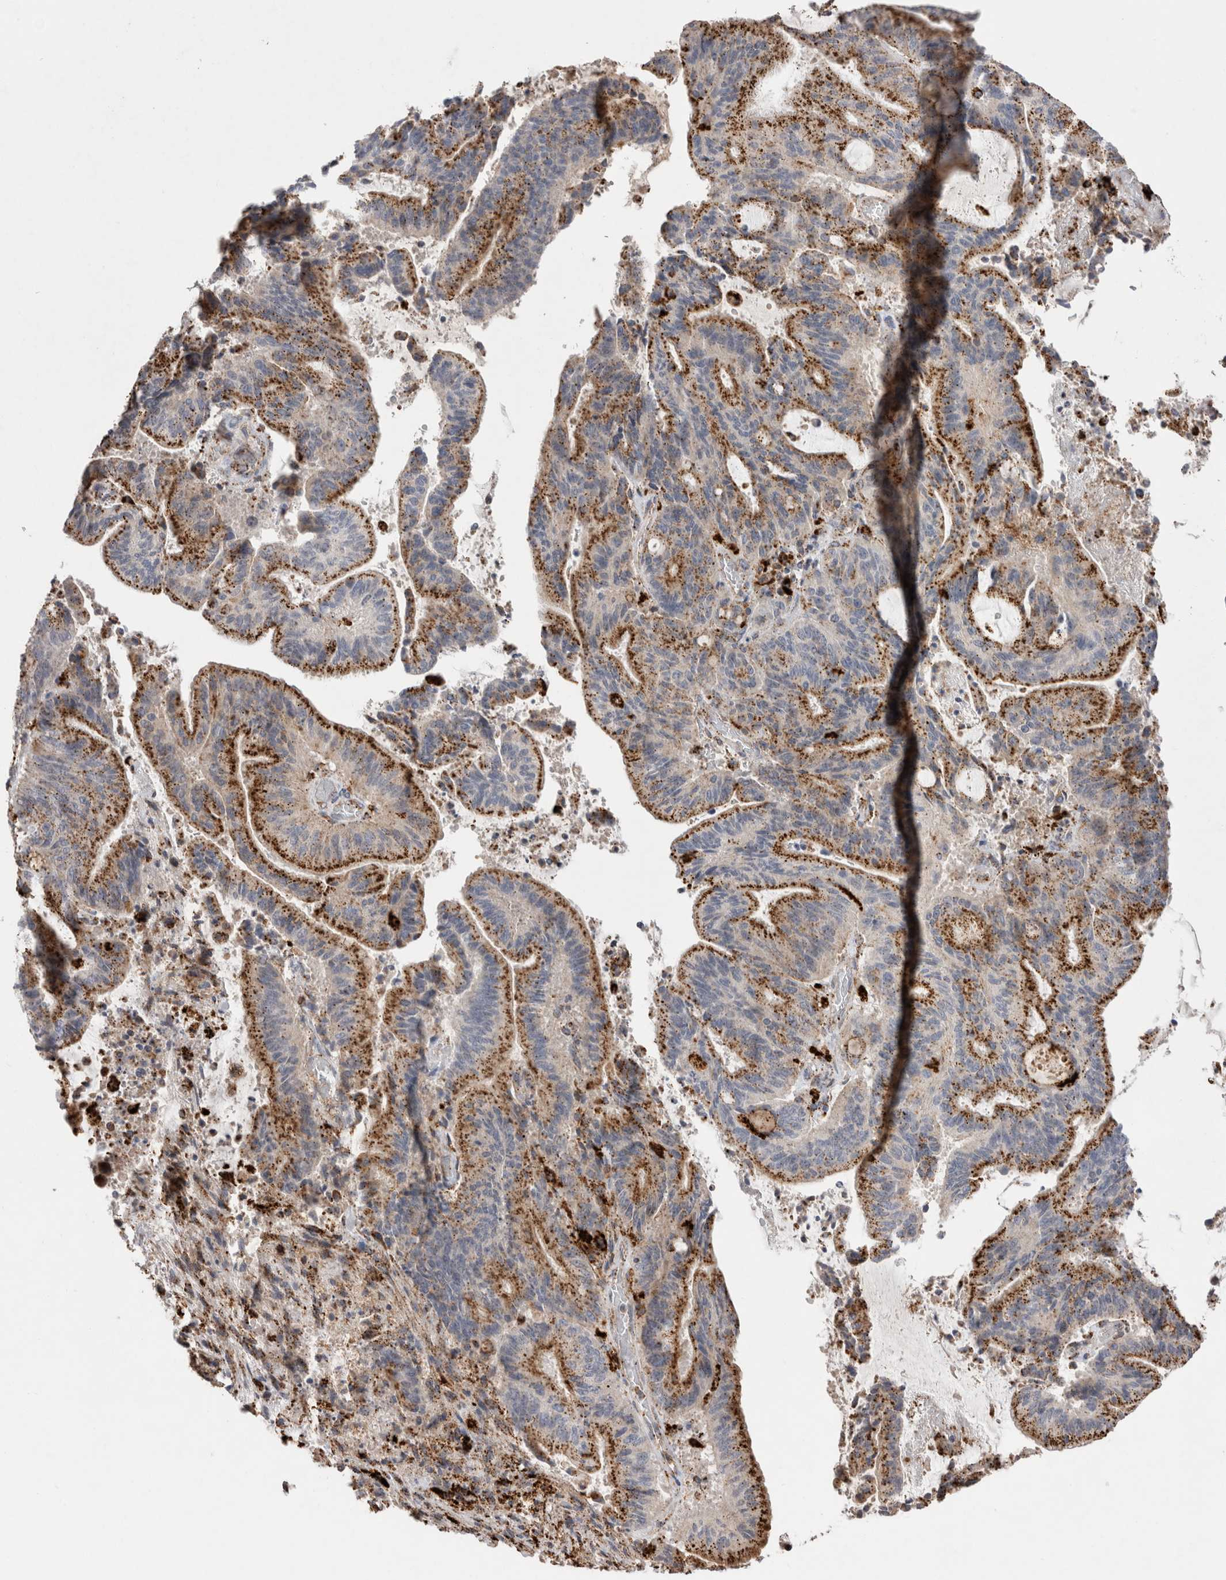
{"staining": {"intensity": "moderate", "quantity": ">75%", "location": "cytoplasmic/membranous"}, "tissue": "liver cancer", "cell_type": "Tumor cells", "image_type": "cancer", "snomed": [{"axis": "morphology", "description": "Normal tissue, NOS"}, {"axis": "morphology", "description": "Cholangiocarcinoma"}, {"axis": "topography", "description": "Liver"}, {"axis": "topography", "description": "Peripheral nerve tissue"}], "caption": "Immunohistochemistry (IHC) histopathology image of neoplastic tissue: liver cholangiocarcinoma stained using immunohistochemistry (IHC) demonstrates medium levels of moderate protein expression localized specifically in the cytoplasmic/membranous of tumor cells, appearing as a cytoplasmic/membranous brown color.", "gene": "CTSA", "patient": {"sex": "female", "age": 73}}